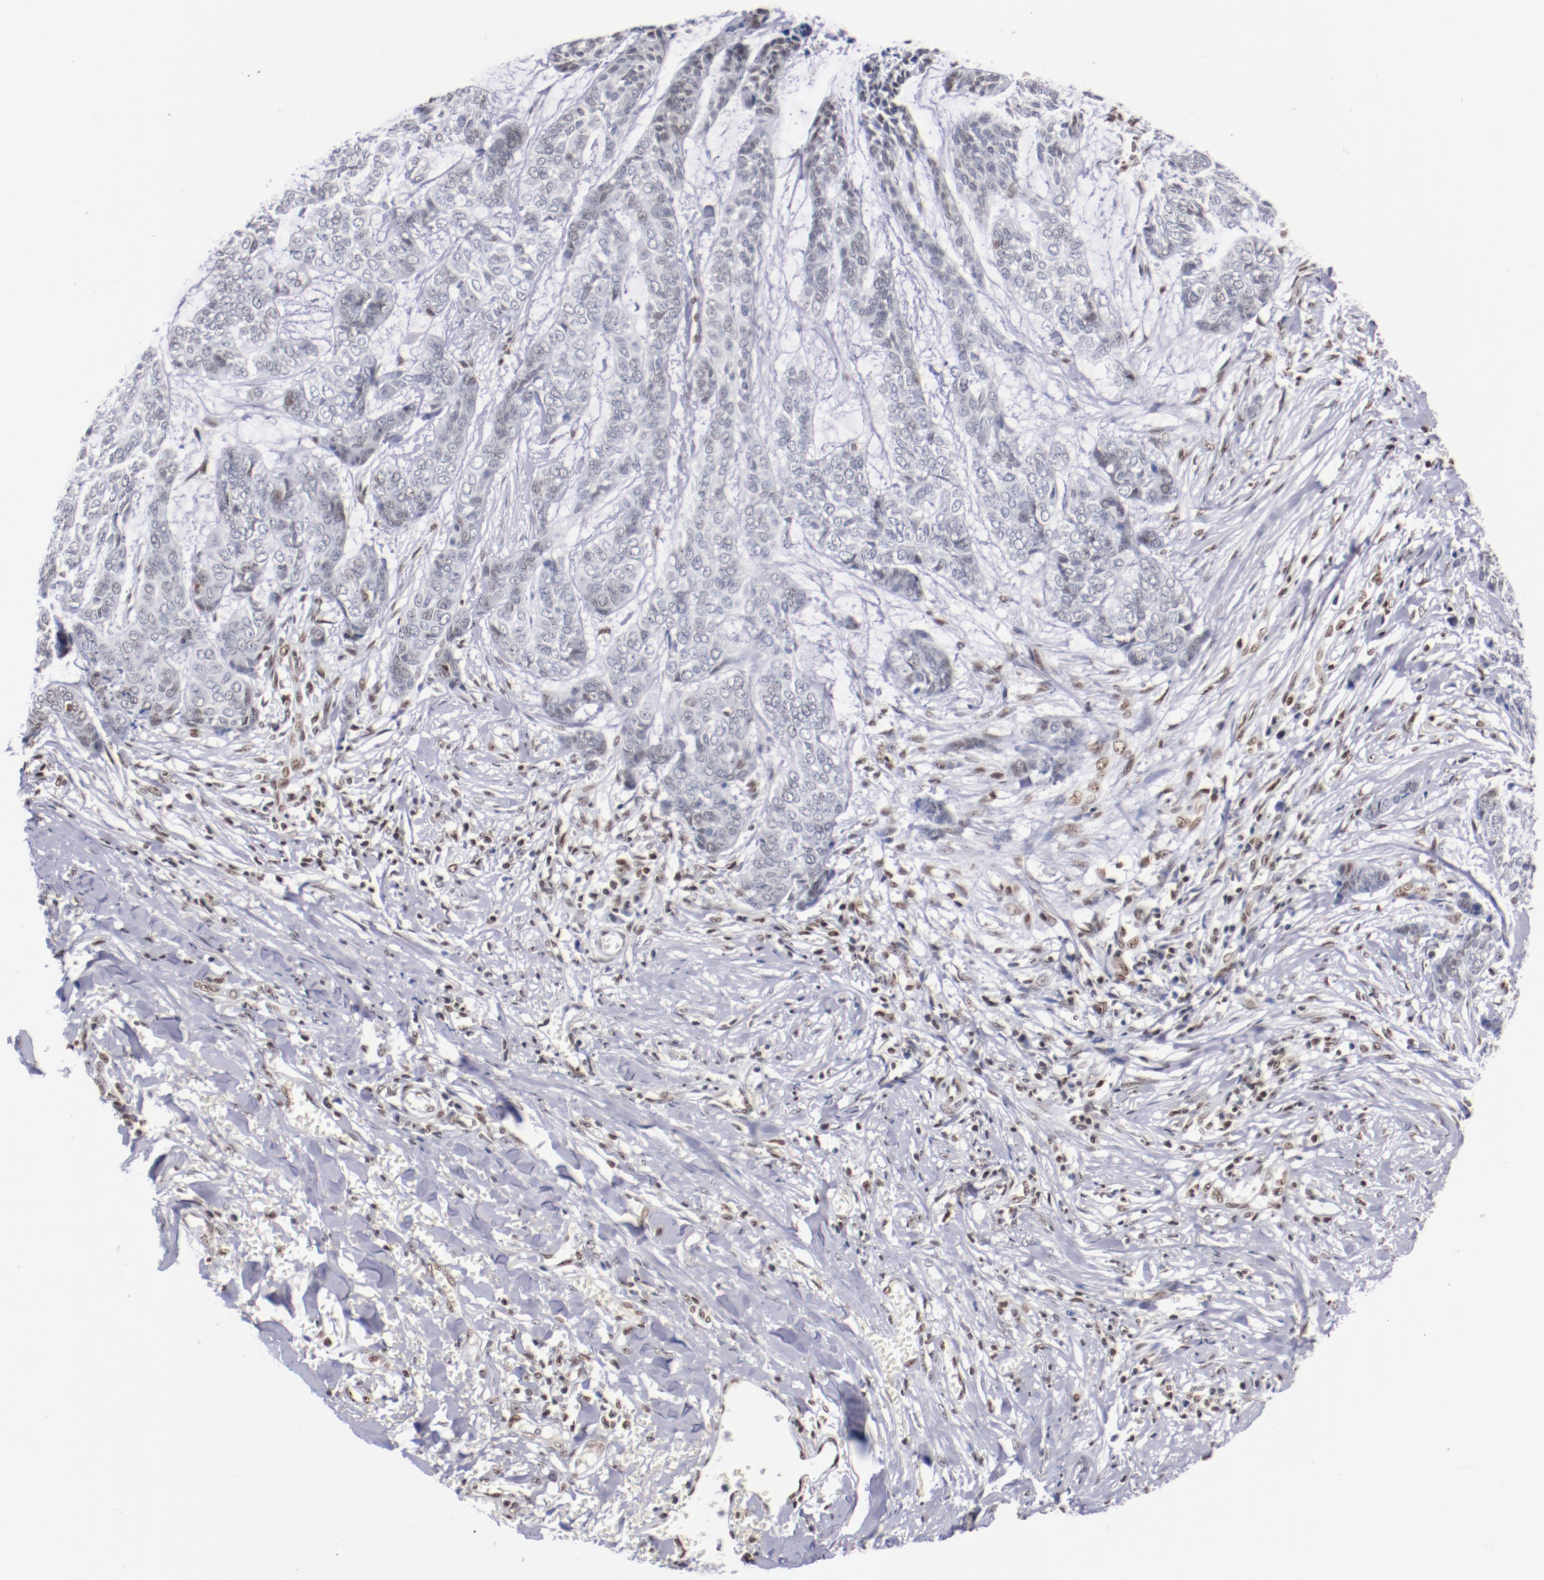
{"staining": {"intensity": "negative", "quantity": "none", "location": "none"}, "tissue": "skin cancer", "cell_type": "Tumor cells", "image_type": "cancer", "snomed": [{"axis": "morphology", "description": "Basal cell carcinoma"}, {"axis": "topography", "description": "Skin"}], "caption": "IHC image of skin basal cell carcinoma stained for a protein (brown), which demonstrates no staining in tumor cells.", "gene": "IFI16", "patient": {"sex": "female", "age": 64}}